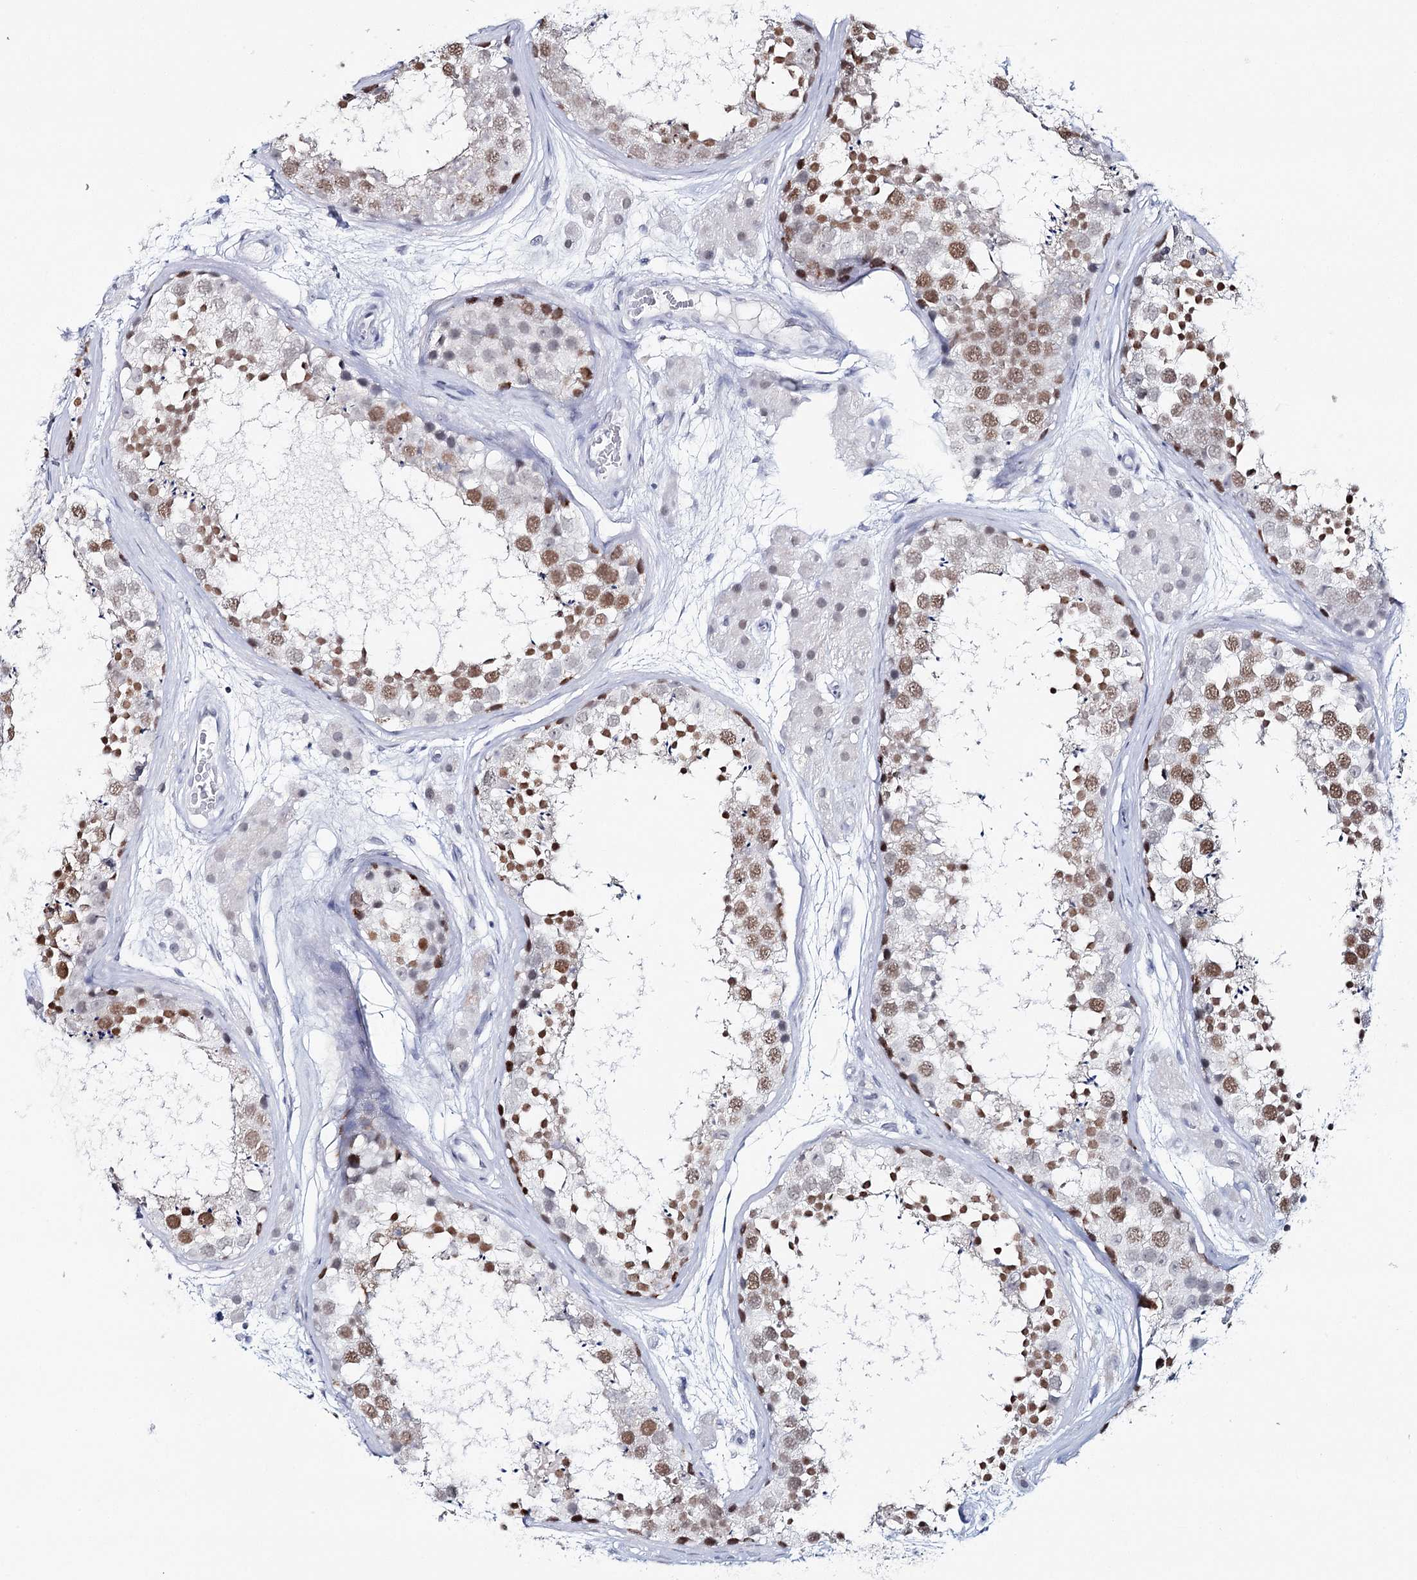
{"staining": {"intensity": "moderate", "quantity": ">75%", "location": "nuclear"}, "tissue": "testis", "cell_type": "Cells in seminiferous ducts", "image_type": "normal", "snomed": [{"axis": "morphology", "description": "Normal tissue, NOS"}, {"axis": "topography", "description": "Testis"}], "caption": "A brown stain labels moderate nuclear positivity of a protein in cells in seminiferous ducts of benign testis.", "gene": "ZC3H8", "patient": {"sex": "male", "age": 56}}